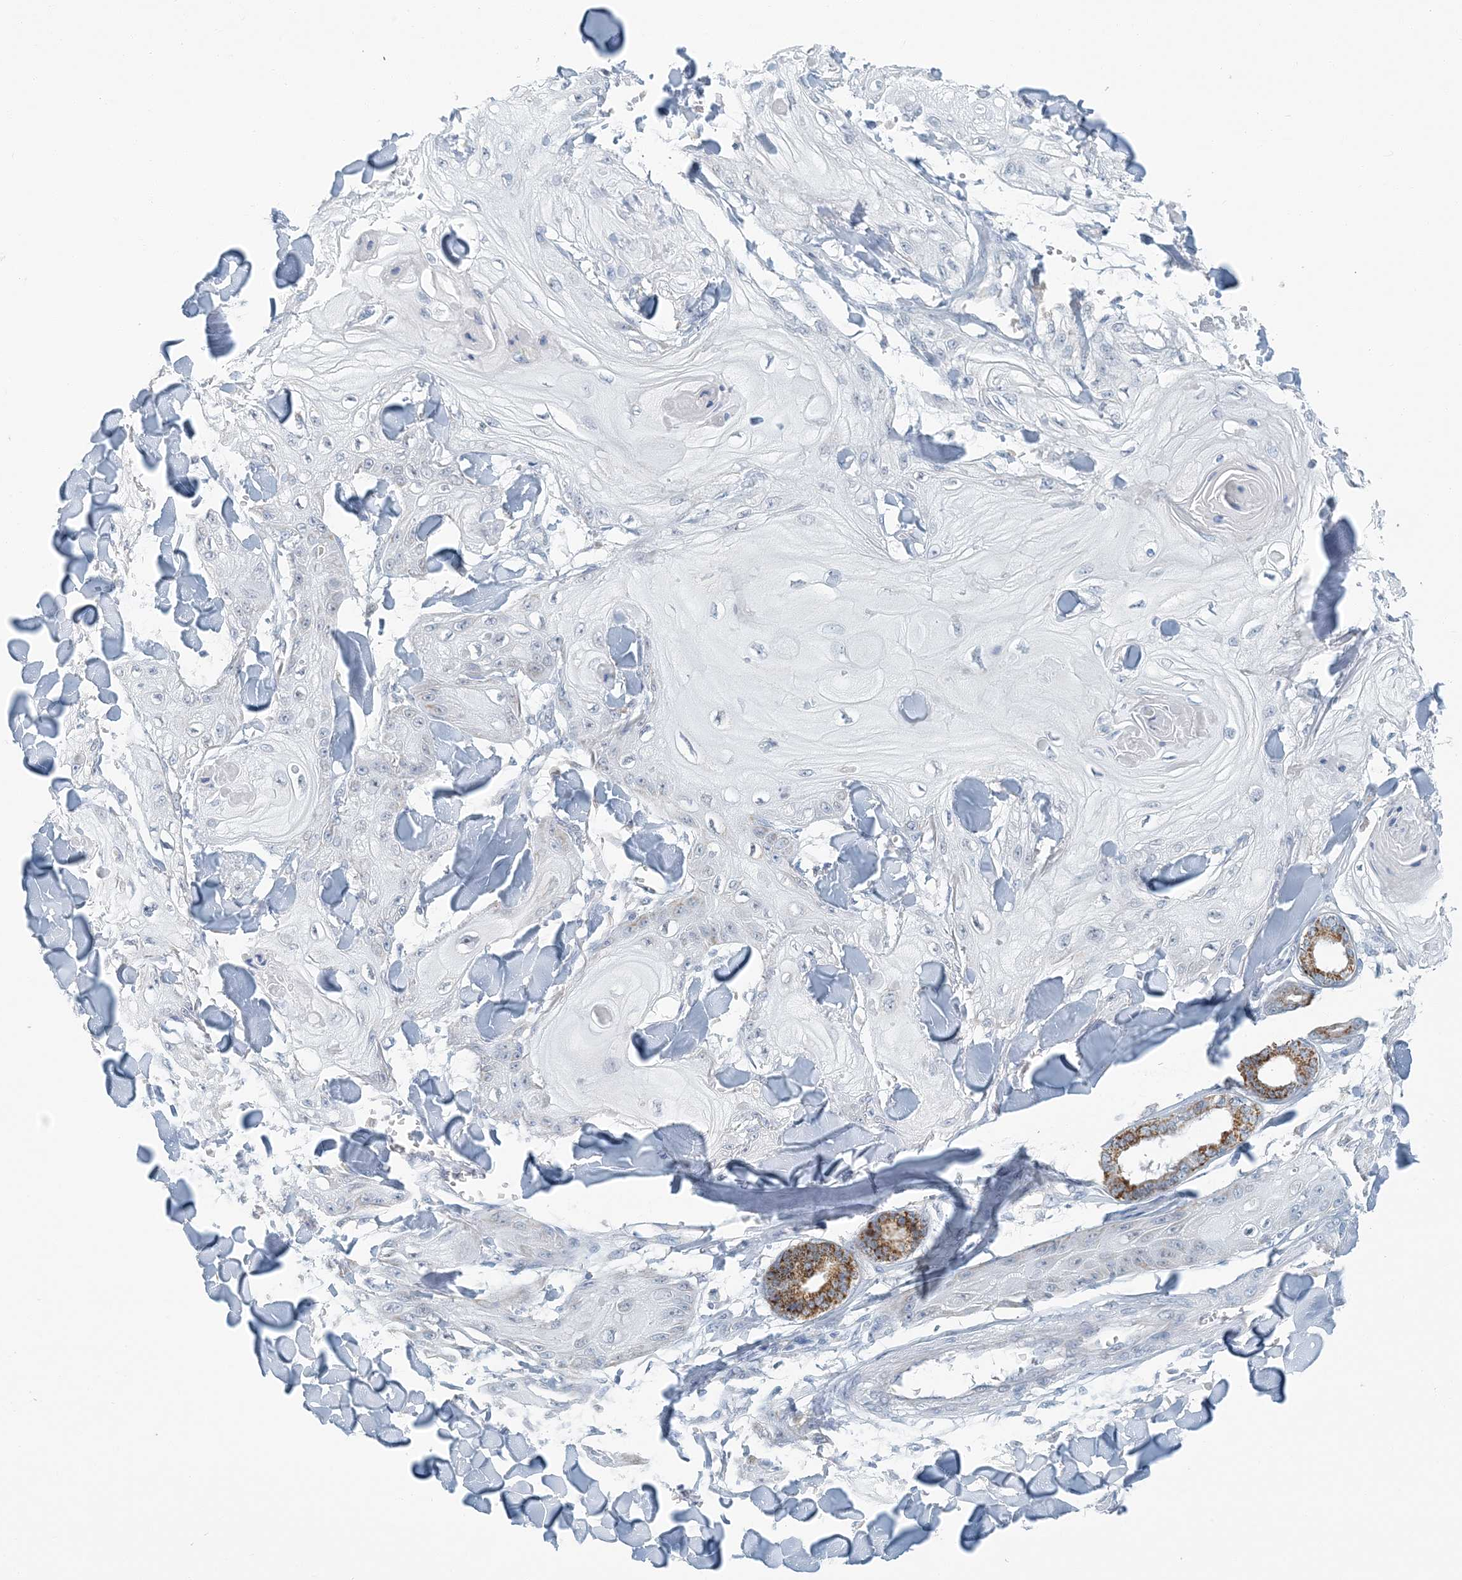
{"staining": {"intensity": "negative", "quantity": "none", "location": "none"}, "tissue": "skin cancer", "cell_type": "Tumor cells", "image_type": "cancer", "snomed": [{"axis": "morphology", "description": "Squamous cell carcinoma, NOS"}, {"axis": "topography", "description": "Skin"}], "caption": "Skin squamous cell carcinoma stained for a protein using immunohistochemistry reveals no positivity tumor cells.", "gene": "BDH1", "patient": {"sex": "male", "age": 74}}